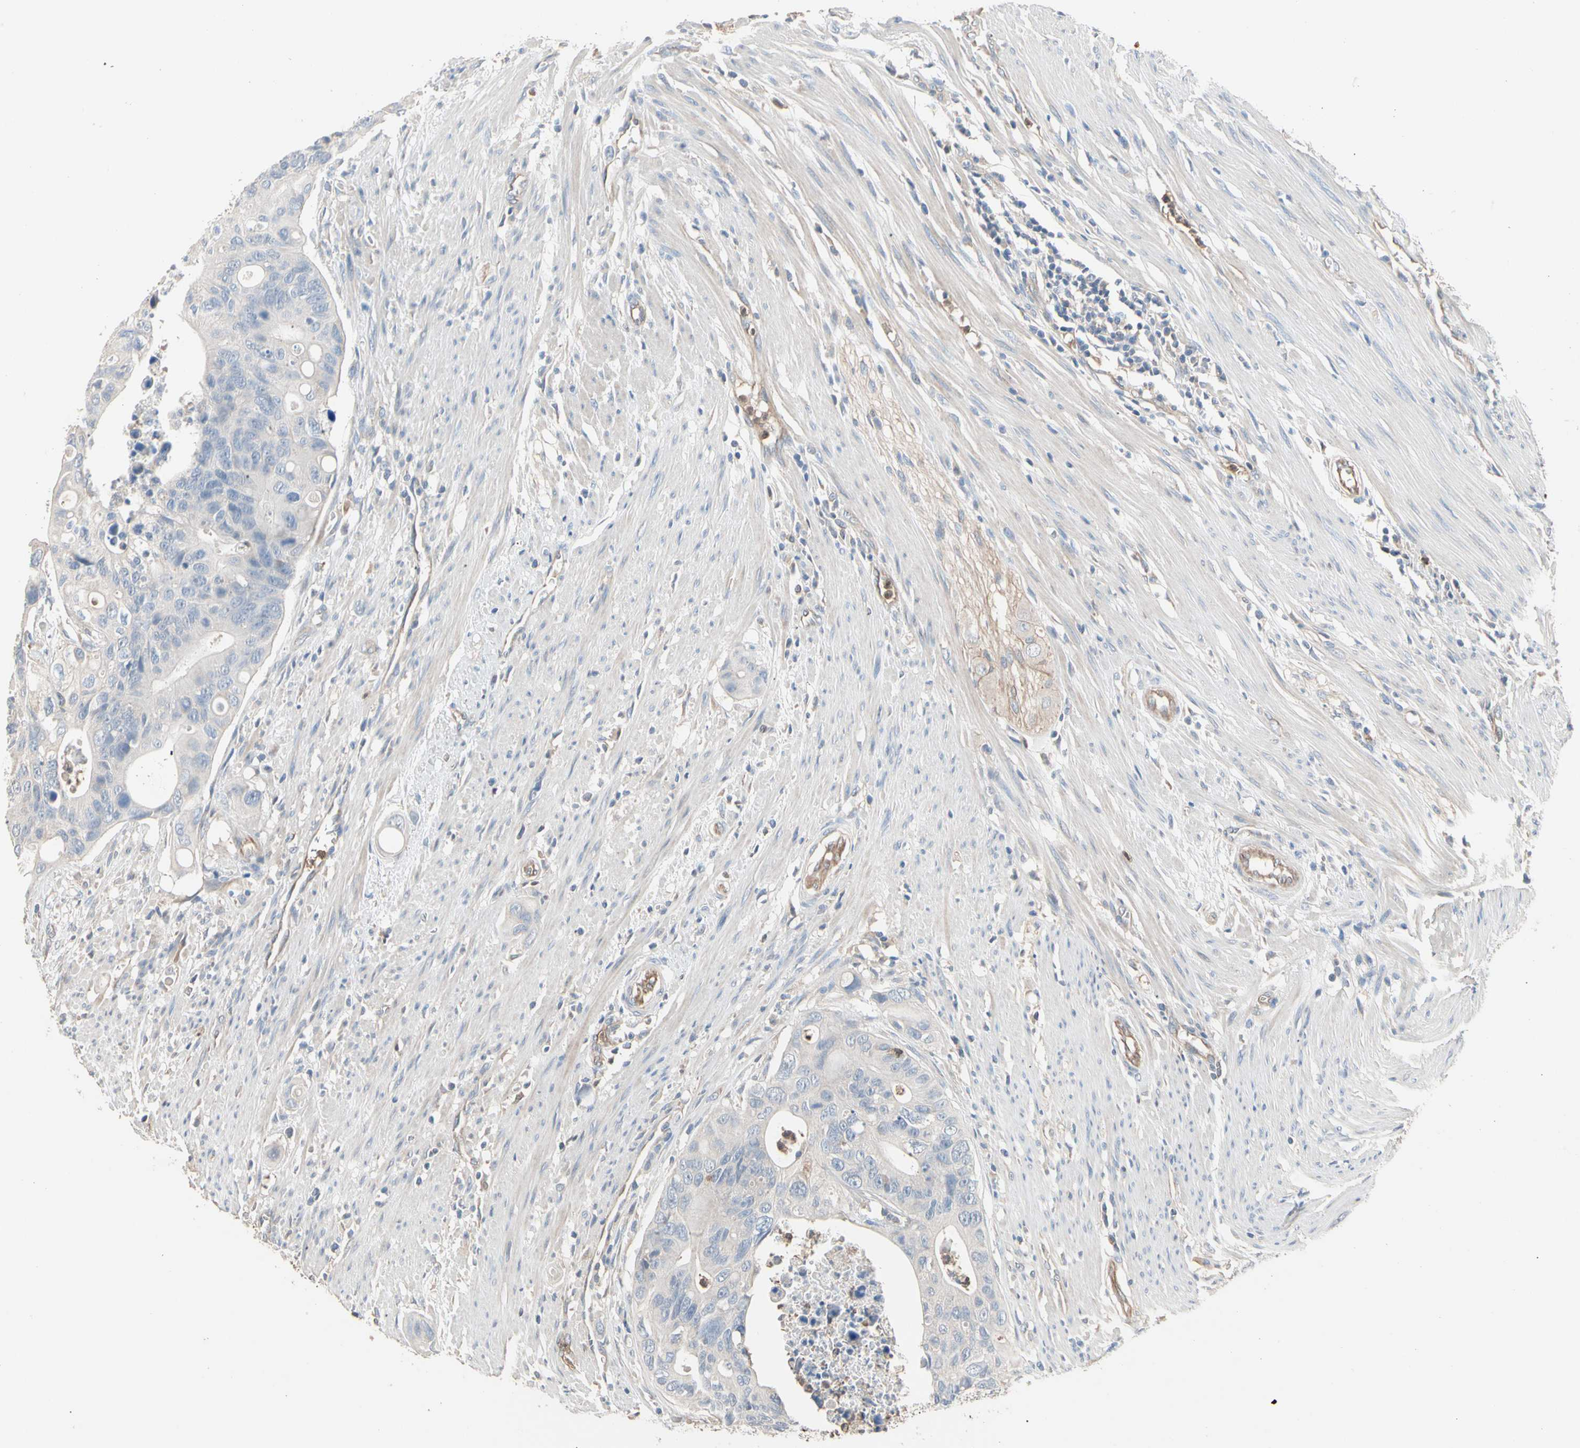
{"staining": {"intensity": "negative", "quantity": "none", "location": "none"}, "tissue": "colorectal cancer", "cell_type": "Tumor cells", "image_type": "cancer", "snomed": [{"axis": "morphology", "description": "Adenocarcinoma, NOS"}, {"axis": "topography", "description": "Colon"}], "caption": "Immunohistochemical staining of human colorectal cancer (adenocarcinoma) exhibits no significant staining in tumor cells. Brightfield microscopy of immunohistochemistry stained with DAB (brown) and hematoxylin (blue), captured at high magnification.", "gene": "BBOX1", "patient": {"sex": "female", "age": 57}}